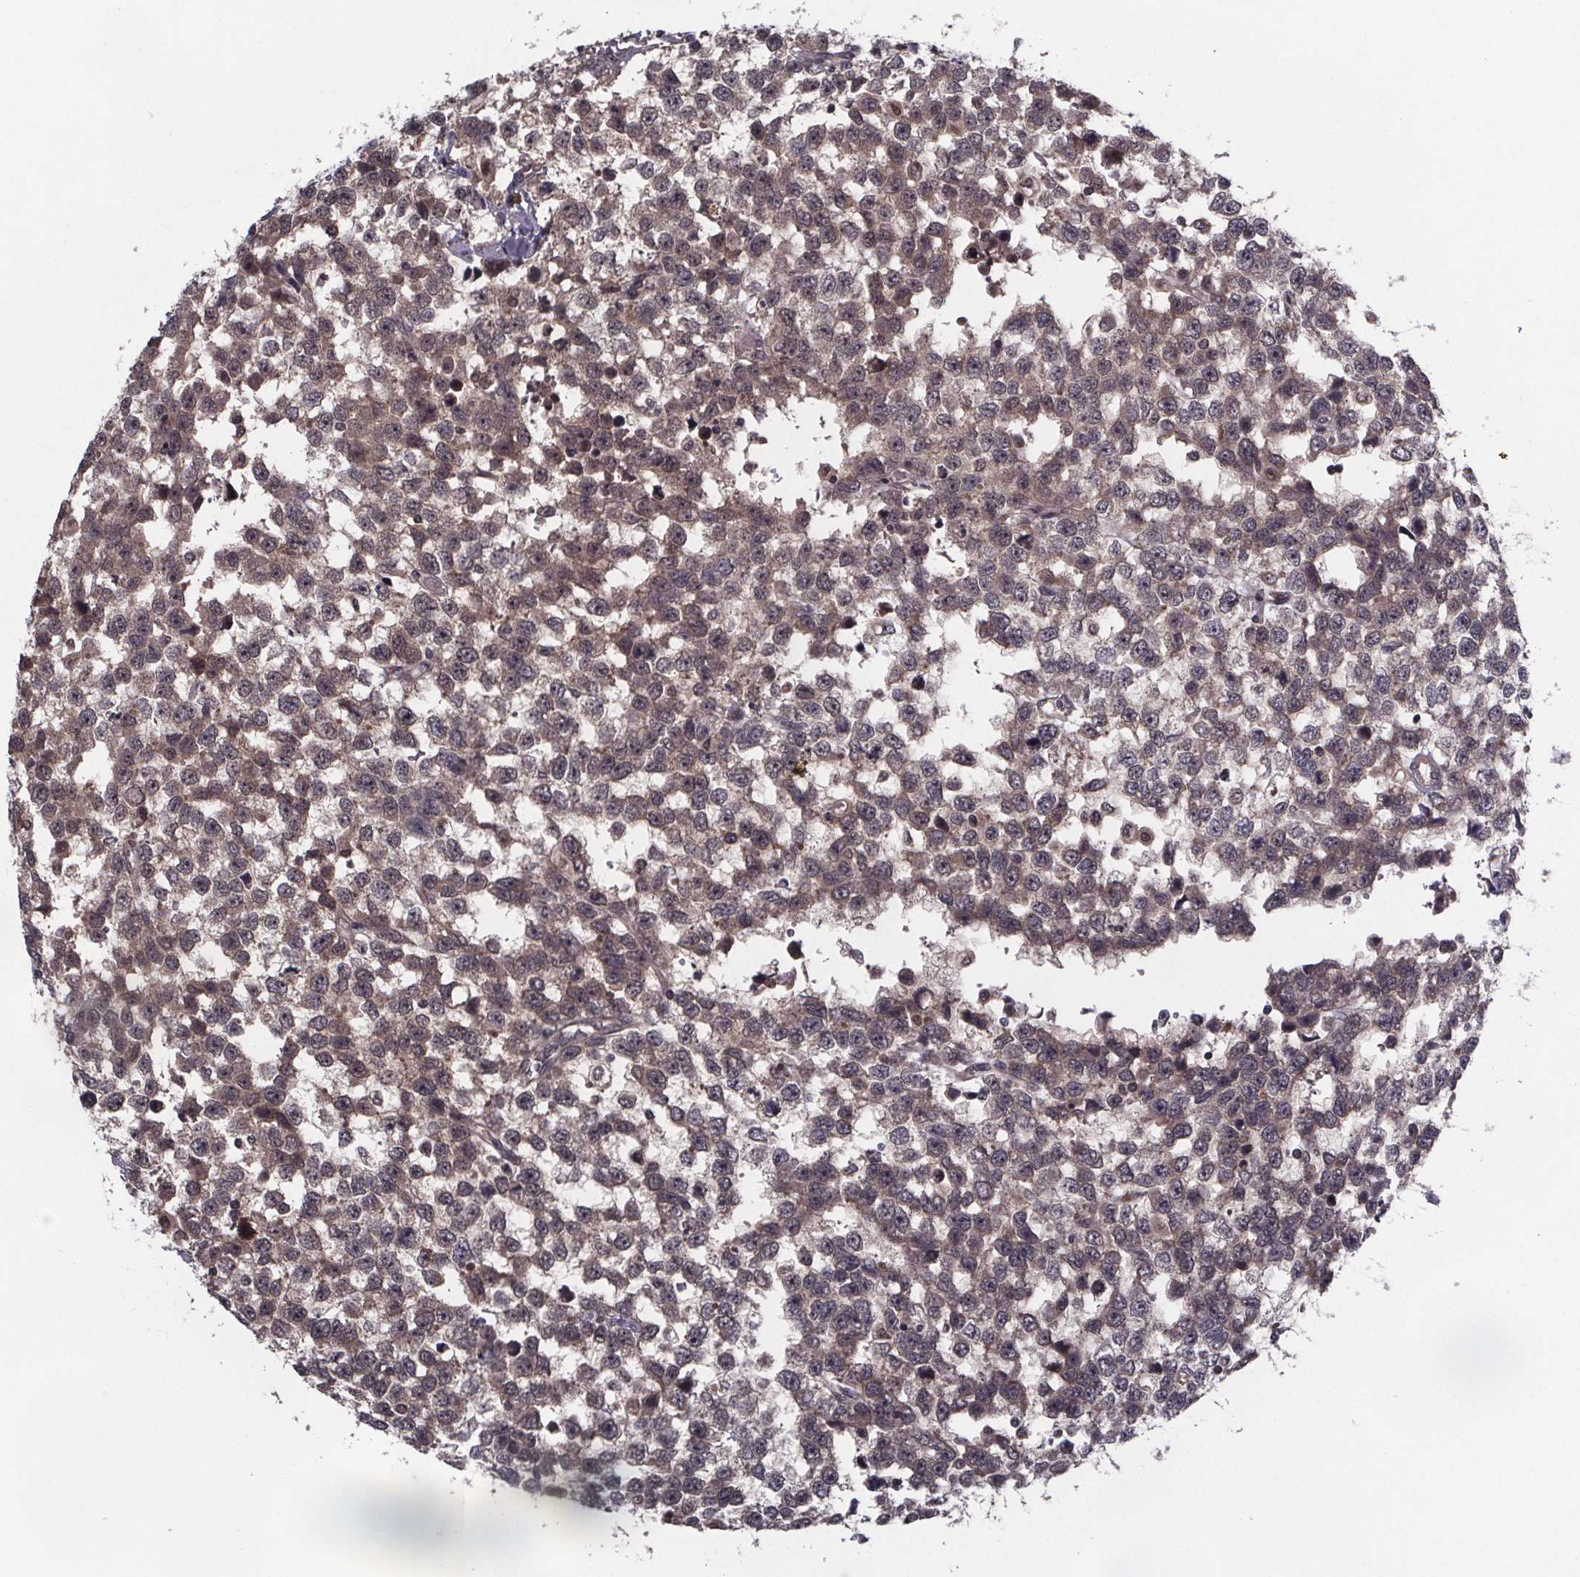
{"staining": {"intensity": "weak", "quantity": ">75%", "location": "cytoplasmic/membranous,nuclear"}, "tissue": "testis cancer", "cell_type": "Tumor cells", "image_type": "cancer", "snomed": [{"axis": "morphology", "description": "Seminoma, NOS"}, {"axis": "topography", "description": "Testis"}], "caption": "Immunohistochemistry (IHC) micrograph of neoplastic tissue: human testis cancer (seminoma) stained using IHC displays low levels of weak protein expression localized specifically in the cytoplasmic/membranous and nuclear of tumor cells, appearing as a cytoplasmic/membranous and nuclear brown color.", "gene": "FN3KRP", "patient": {"sex": "male", "age": 34}}